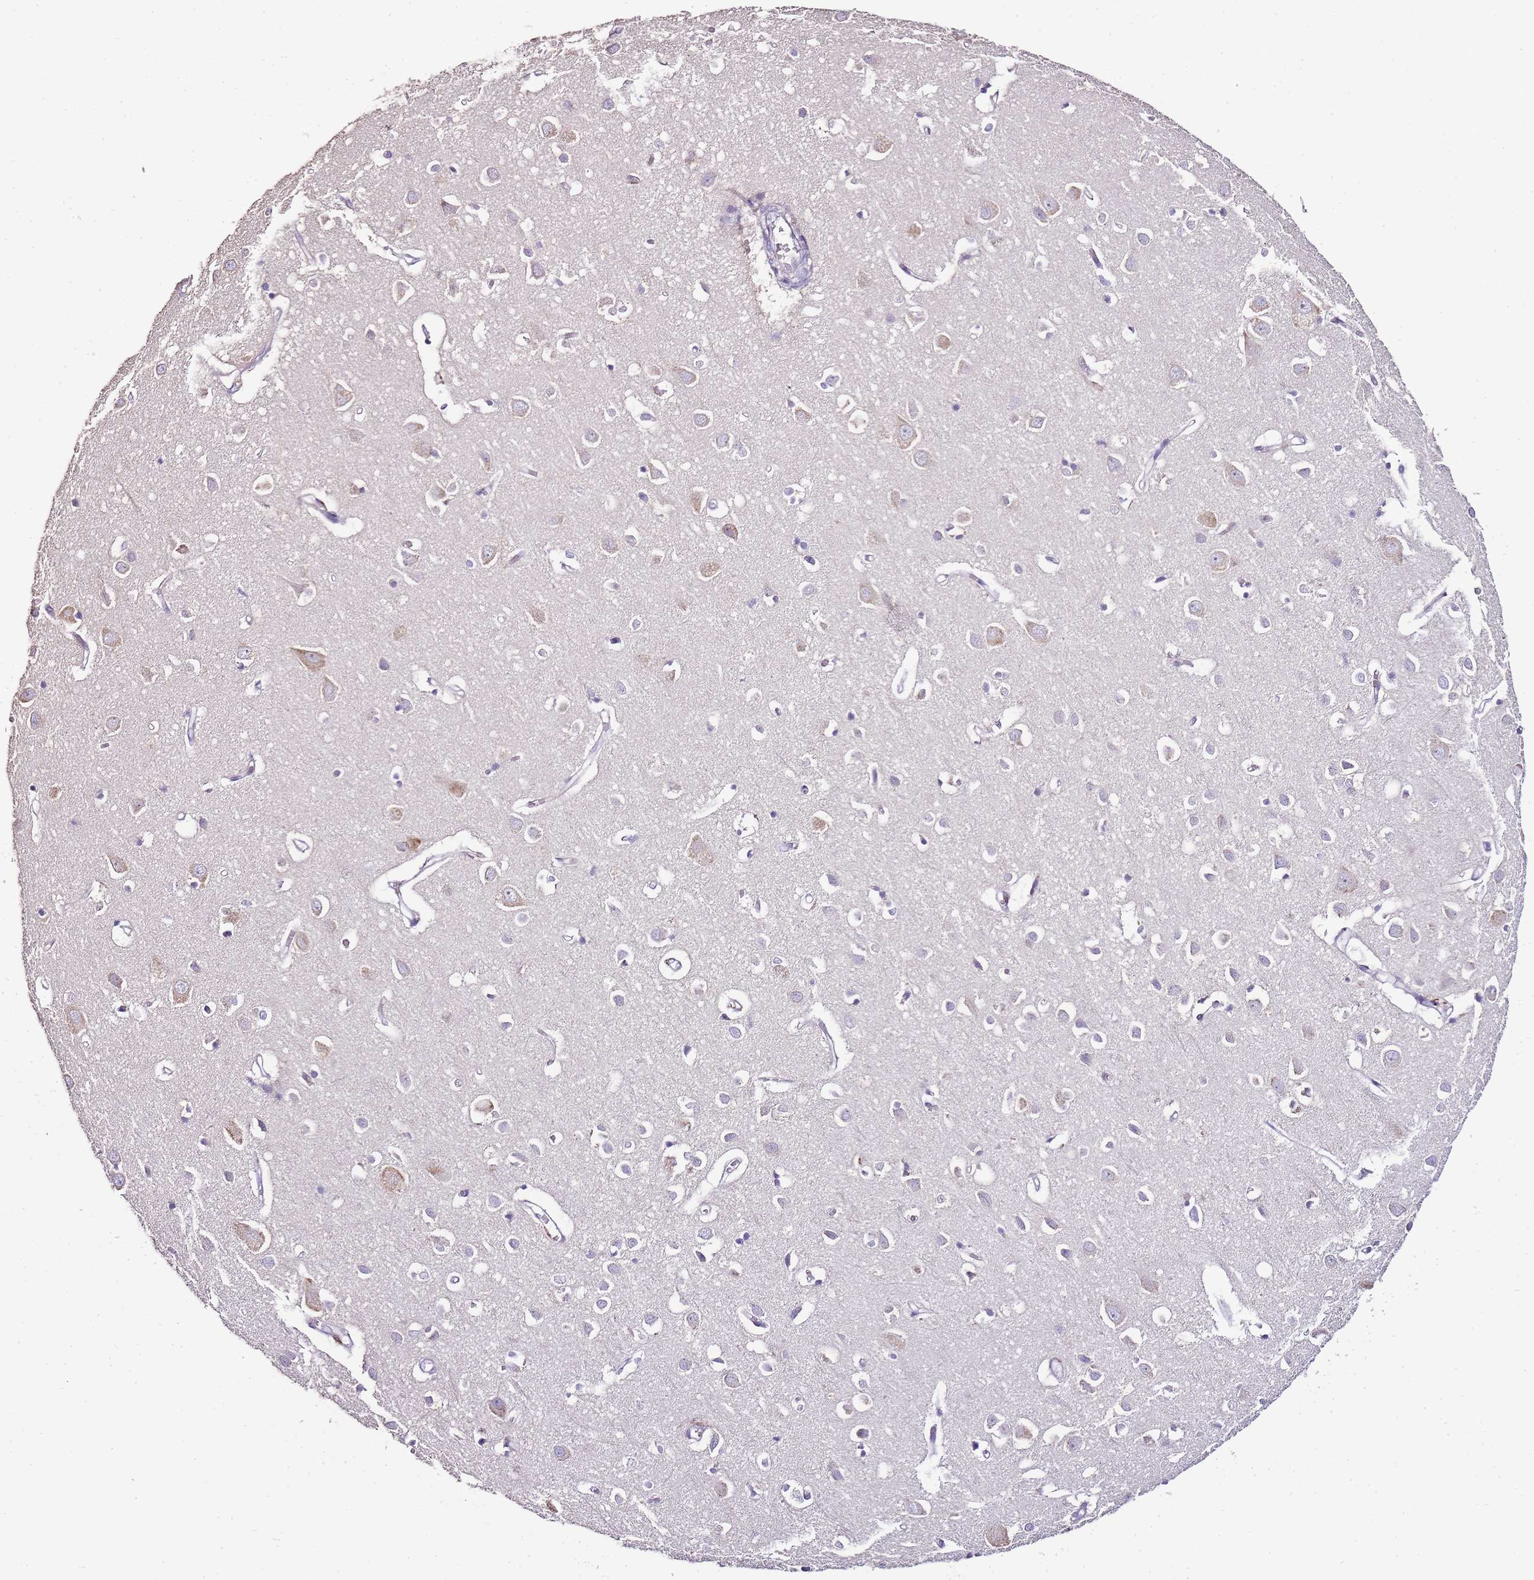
{"staining": {"intensity": "negative", "quantity": "none", "location": "none"}, "tissue": "cerebral cortex", "cell_type": "Endothelial cells", "image_type": "normal", "snomed": [{"axis": "morphology", "description": "Normal tissue, NOS"}, {"axis": "topography", "description": "Cerebral cortex"}], "caption": "This is an immunohistochemistry (IHC) micrograph of normal cerebral cortex. There is no expression in endothelial cells.", "gene": "ZBP1", "patient": {"sex": "female", "age": 64}}